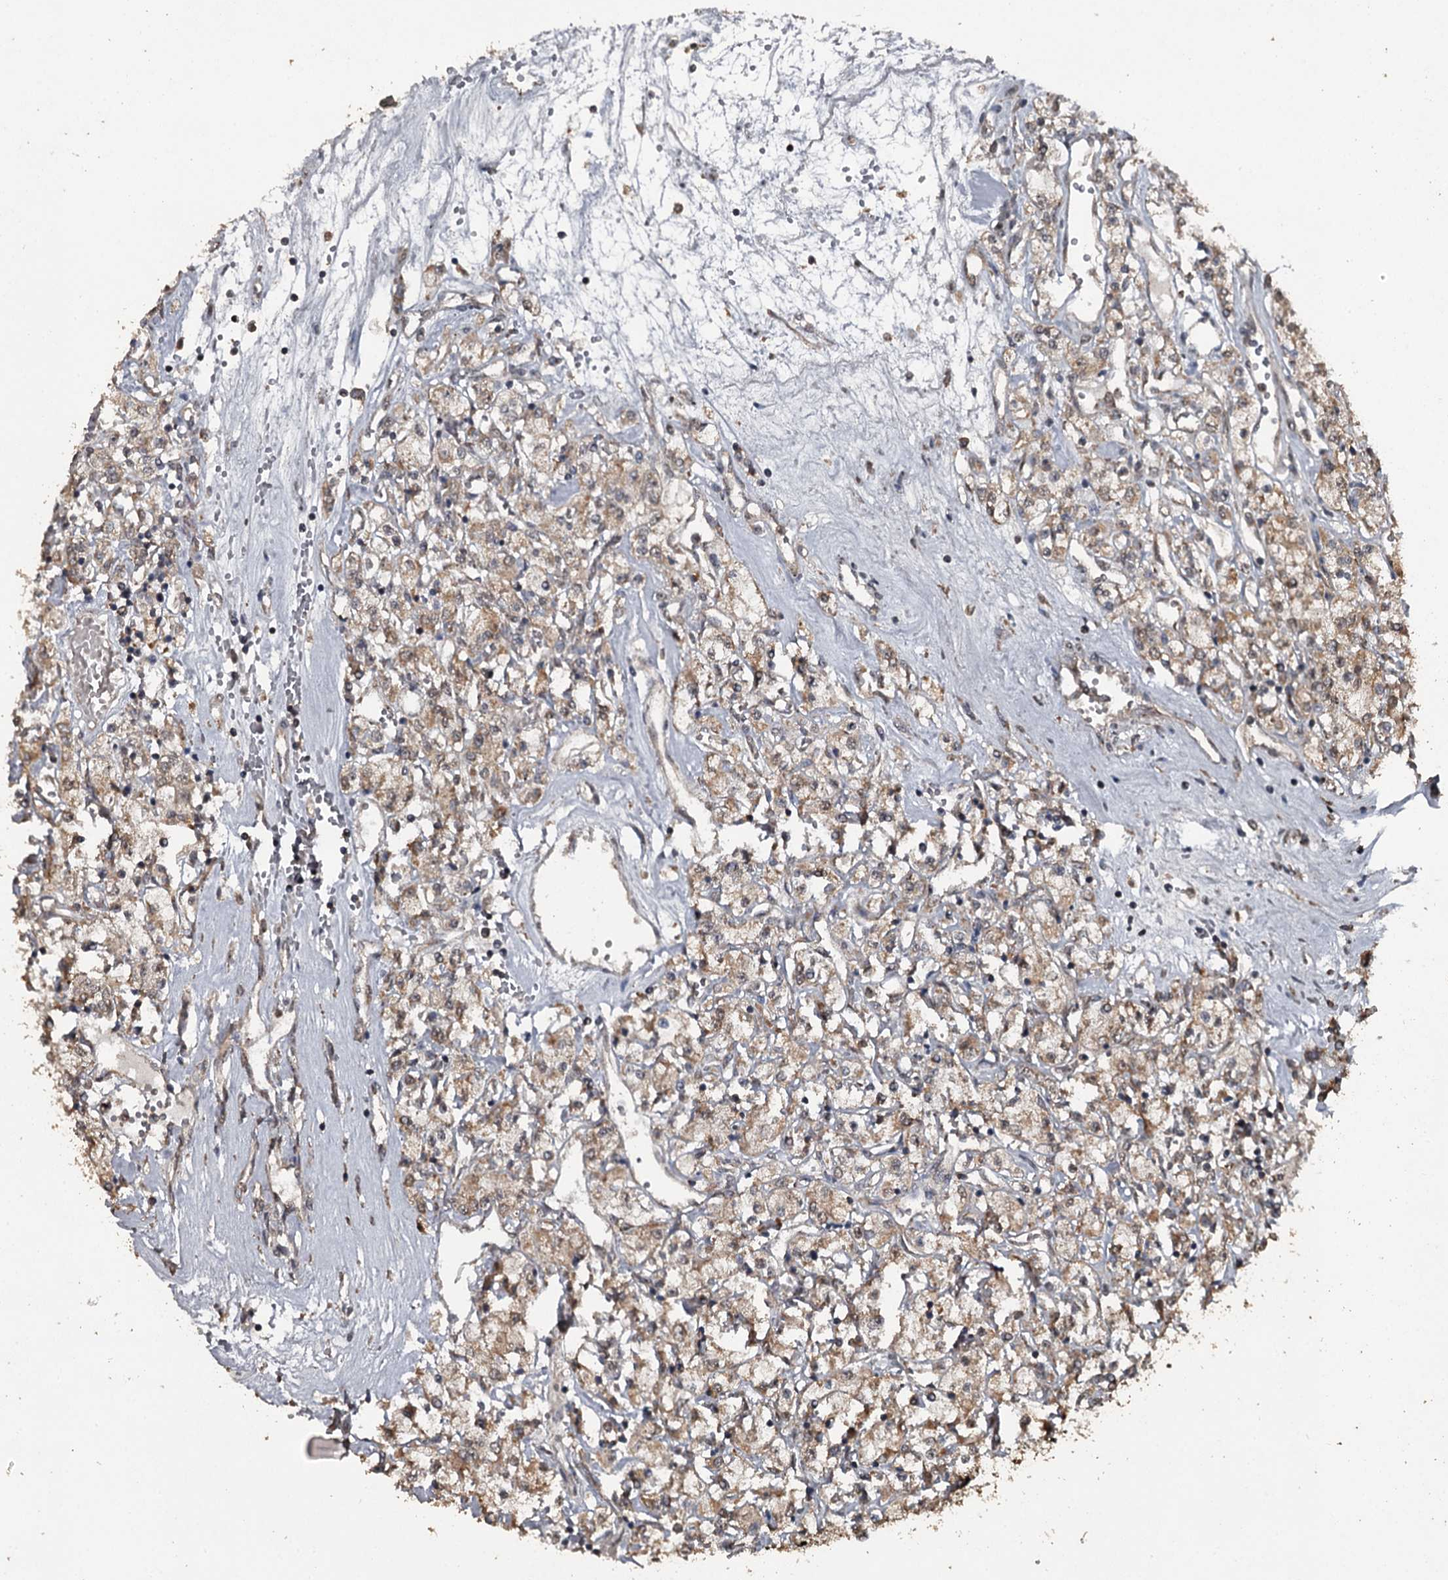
{"staining": {"intensity": "moderate", "quantity": ">75%", "location": "cytoplasmic/membranous"}, "tissue": "renal cancer", "cell_type": "Tumor cells", "image_type": "cancer", "snomed": [{"axis": "morphology", "description": "Adenocarcinoma, NOS"}, {"axis": "topography", "description": "Kidney"}], "caption": "IHC of renal cancer reveals medium levels of moderate cytoplasmic/membranous positivity in about >75% of tumor cells. (DAB IHC, brown staining for protein, blue staining for nuclei).", "gene": "WIPI1", "patient": {"sex": "female", "age": 59}}